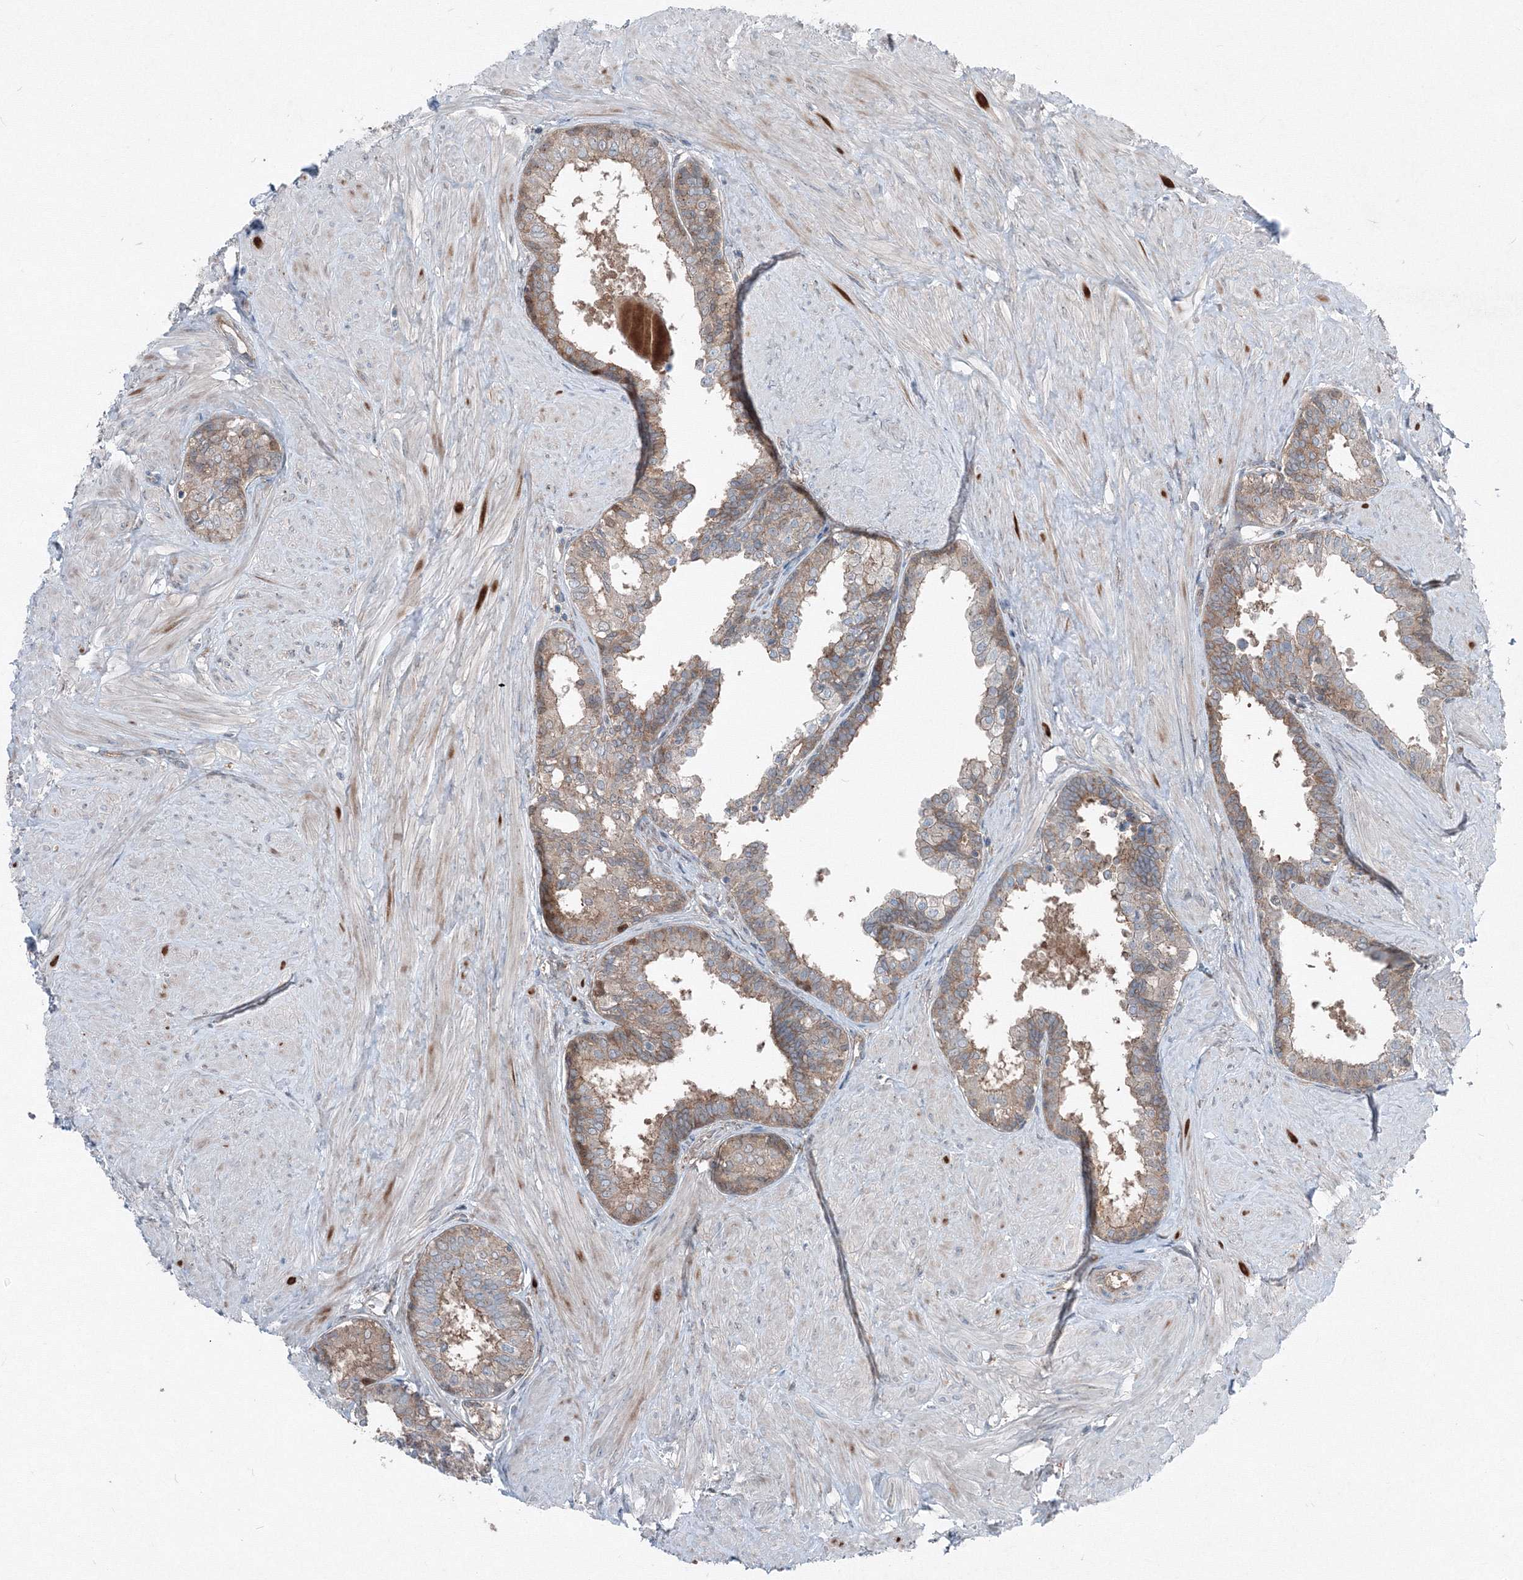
{"staining": {"intensity": "moderate", "quantity": ">75%", "location": "cytoplasmic/membranous"}, "tissue": "prostate", "cell_type": "Glandular cells", "image_type": "normal", "snomed": [{"axis": "morphology", "description": "Normal tissue, NOS"}, {"axis": "topography", "description": "Prostate"}], "caption": "Immunohistochemical staining of unremarkable prostate shows >75% levels of moderate cytoplasmic/membranous protein expression in about >75% of glandular cells.", "gene": "TPRKB", "patient": {"sex": "male", "age": 48}}